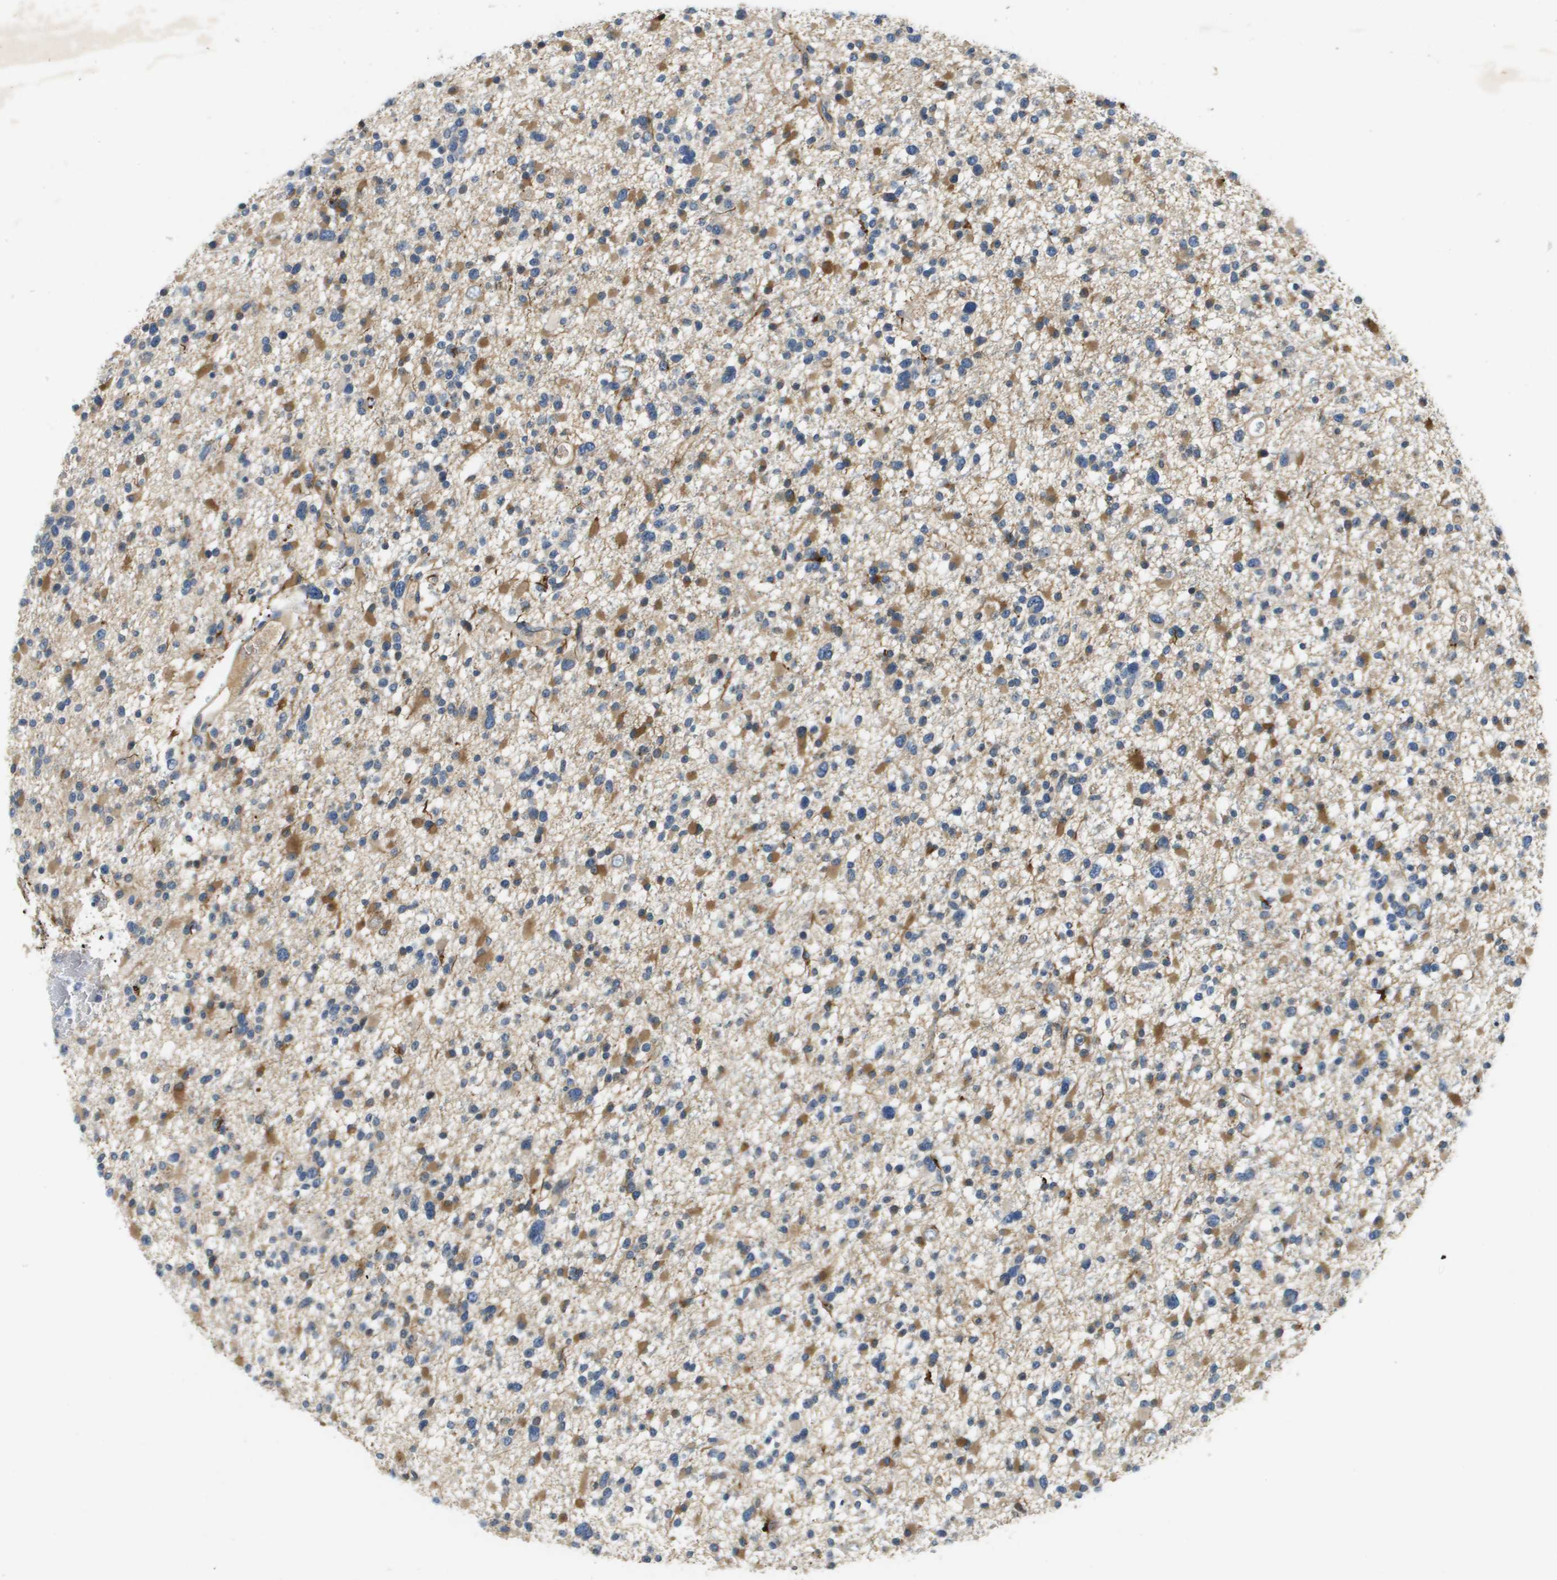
{"staining": {"intensity": "moderate", "quantity": "25%-75%", "location": "cytoplasmic/membranous"}, "tissue": "glioma", "cell_type": "Tumor cells", "image_type": "cancer", "snomed": [{"axis": "morphology", "description": "Glioma, malignant, Low grade"}, {"axis": "topography", "description": "Brain"}], "caption": "This histopathology image shows glioma stained with immunohistochemistry to label a protein in brown. The cytoplasmic/membranous of tumor cells show moderate positivity for the protein. Nuclei are counter-stained blue.", "gene": "PGAP3", "patient": {"sex": "female", "age": 22}}